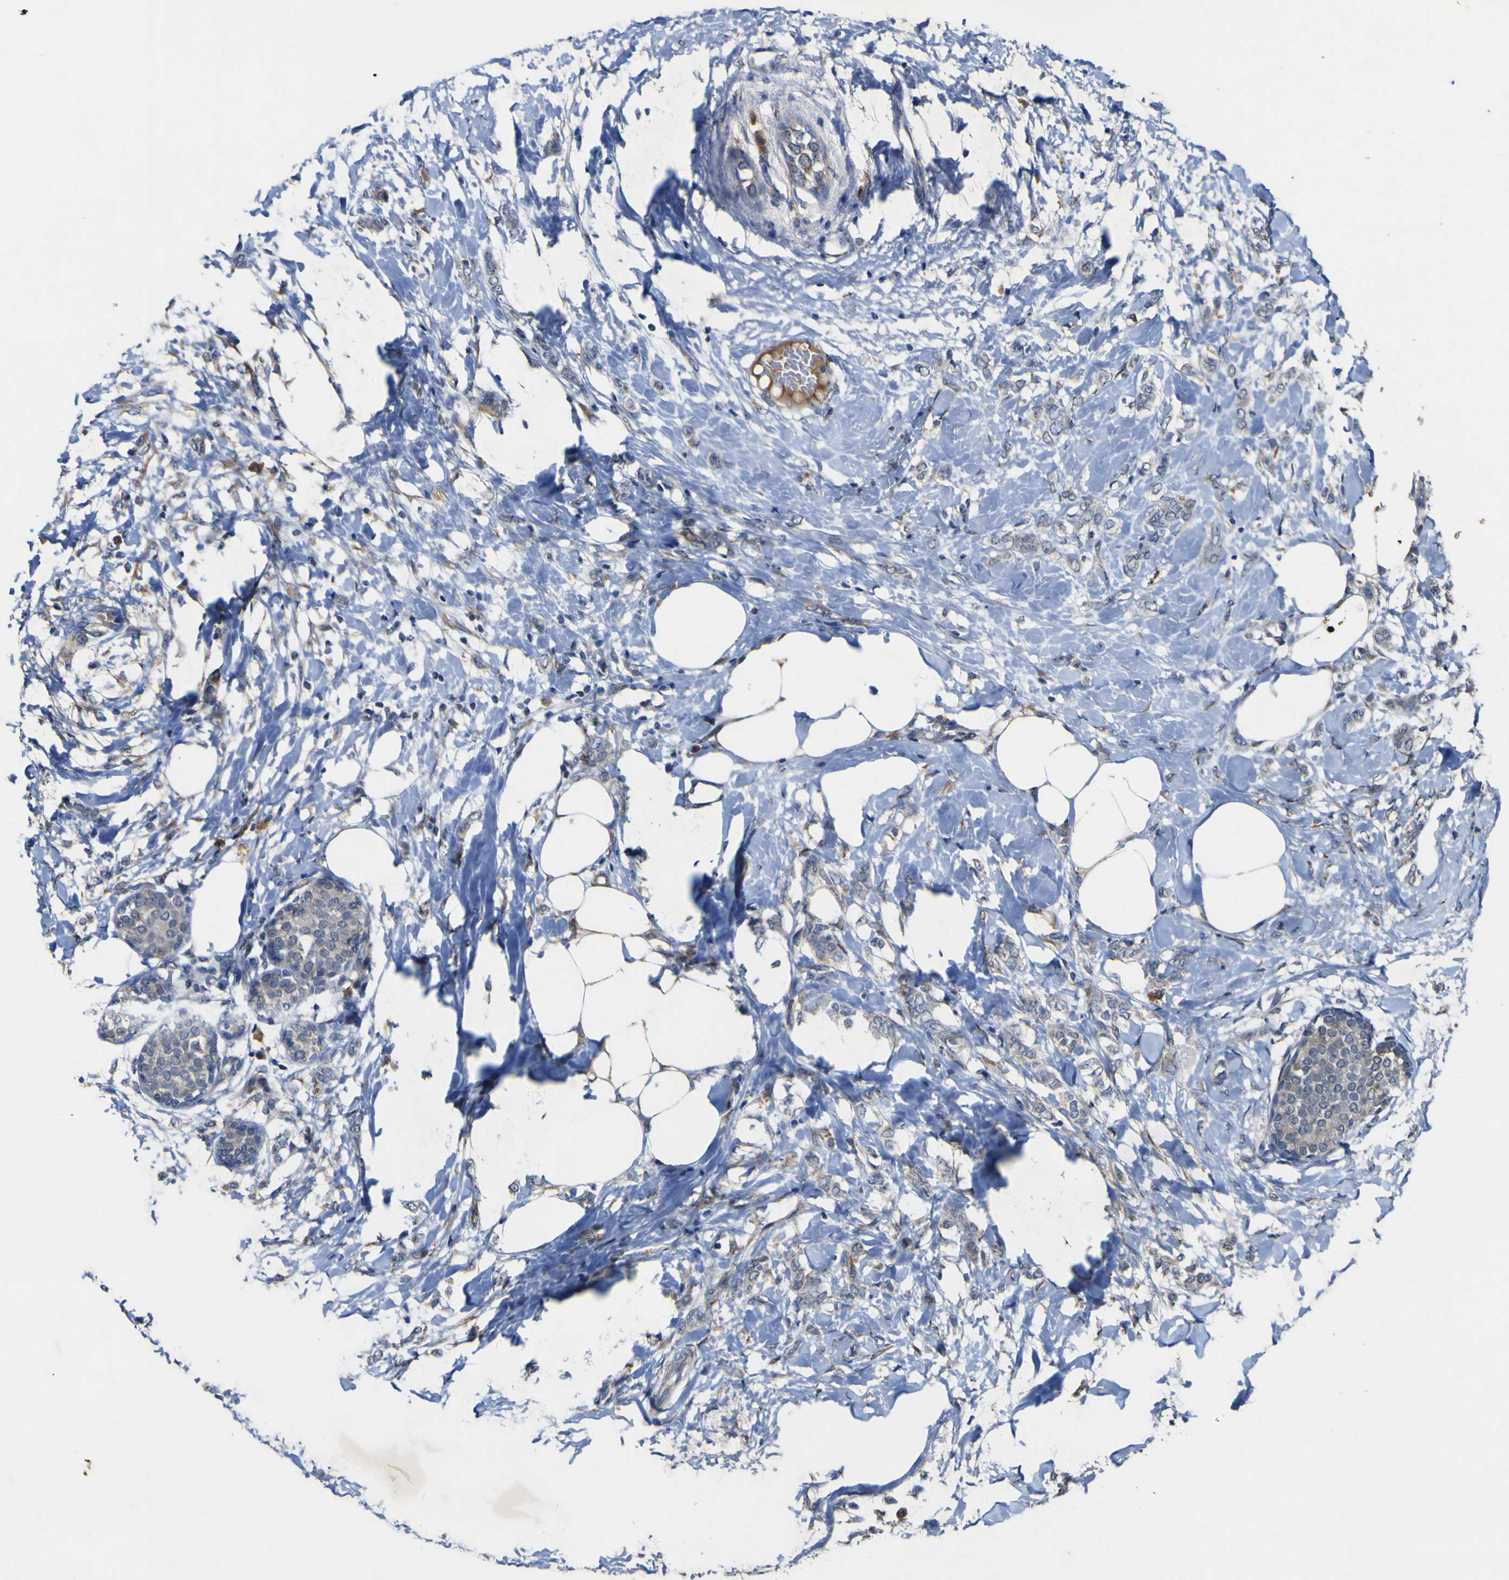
{"staining": {"intensity": "weak", "quantity": "<25%", "location": "cytoplasmic/membranous"}, "tissue": "breast cancer", "cell_type": "Tumor cells", "image_type": "cancer", "snomed": [{"axis": "morphology", "description": "Lobular carcinoma, in situ"}, {"axis": "morphology", "description": "Lobular carcinoma"}, {"axis": "topography", "description": "Breast"}], "caption": "The image demonstrates no staining of tumor cells in breast cancer (lobular carcinoma in situ).", "gene": "IRAK2", "patient": {"sex": "female", "age": 41}}